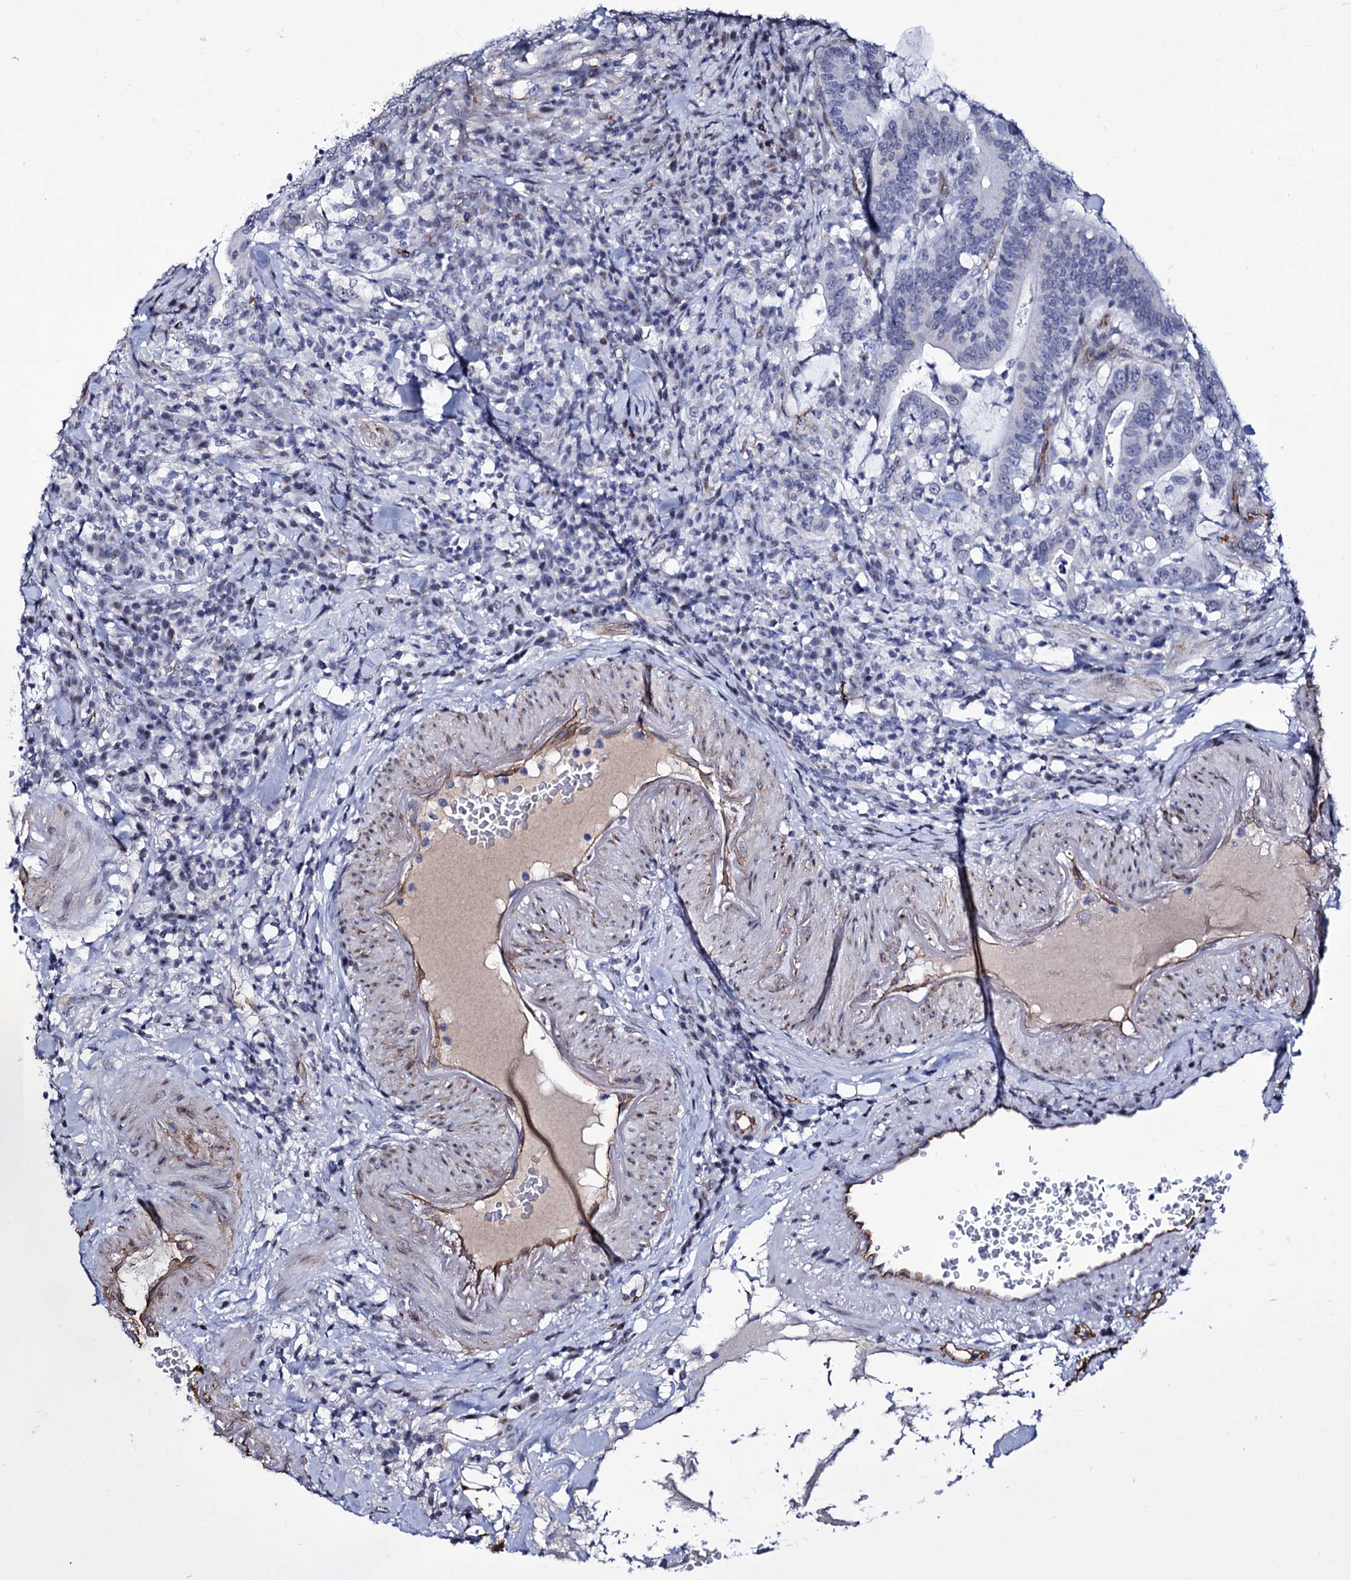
{"staining": {"intensity": "negative", "quantity": "none", "location": "none"}, "tissue": "colorectal cancer", "cell_type": "Tumor cells", "image_type": "cancer", "snomed": [{"axis": "morphology", "description": "Adenocarcinoma, NOS"}, {"axis": "topography", "description": "Colon"}], "caption": "An IHC micrograph of adenocarcinoma (colorectal) is shown. There is no staining in tumor cells of adenocarcinoma (colorectal).", "gene": "ZC3H12C", "patient": {"sex": "female", "age": 66}}